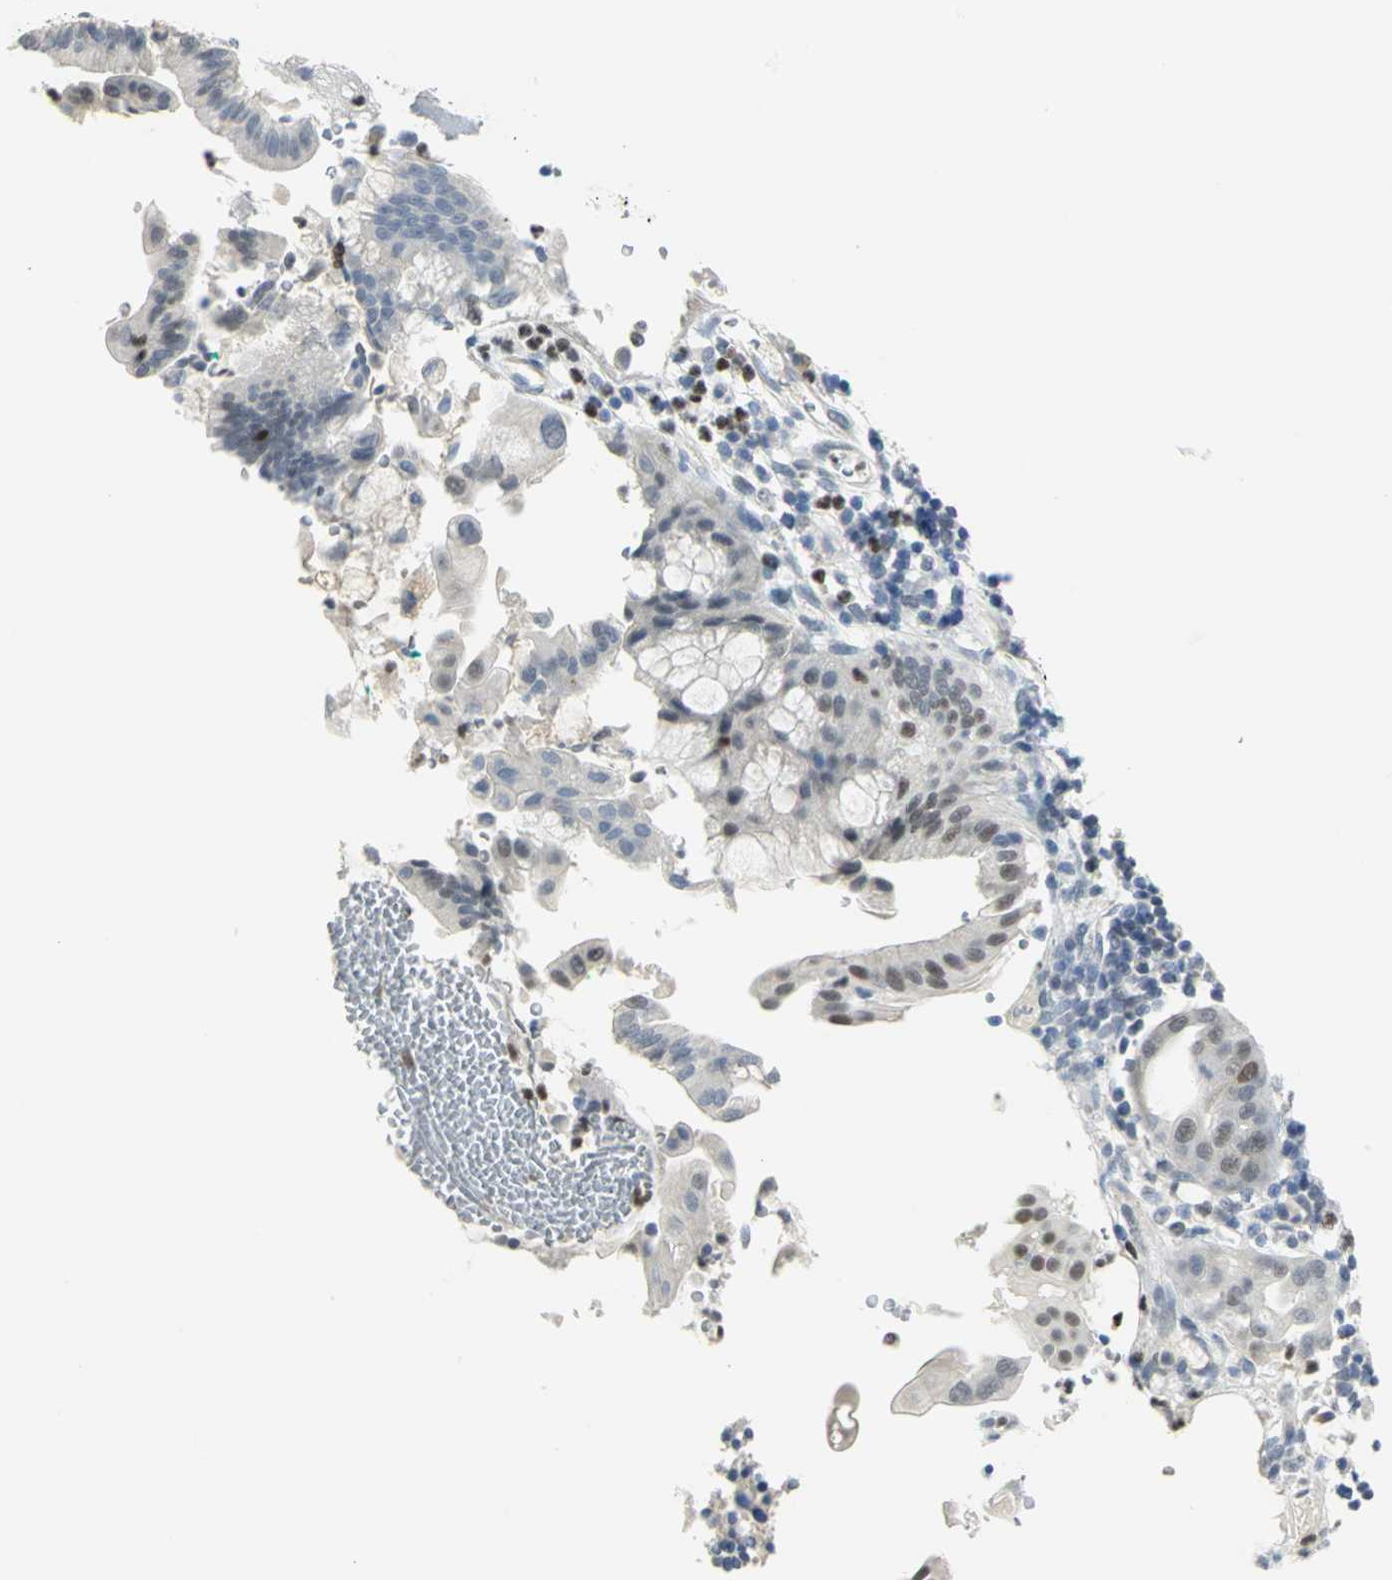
{"staining": {"intensity": "moderate", "quantity": "25%-75%", "location": "nuclear"}, "tissue": "pancreatic cancer", "cell_type": "Tumor cells", "image_type": "cancer", "snomed": [{"axis": "morphology", "description": "Adenocarcinoma, NOS"}, {"axis": "morphology", "description": "Adenocarcinoma, metastatic, NOS"}, {"axis": "topography", "description": "Lymph node"}, {"axis": "topography", "description": "Pancreas"}, {"axis": "topography", "description": "Duodenum"}], "caption": "Tumor cells show medium levels of moderate nuclear positivity in approximately 25%-75% of cells in human pancreatic cancer (adenocarcinoma).", "gene": "BCL6", "patient": {"sex": "female", "age": 64}}